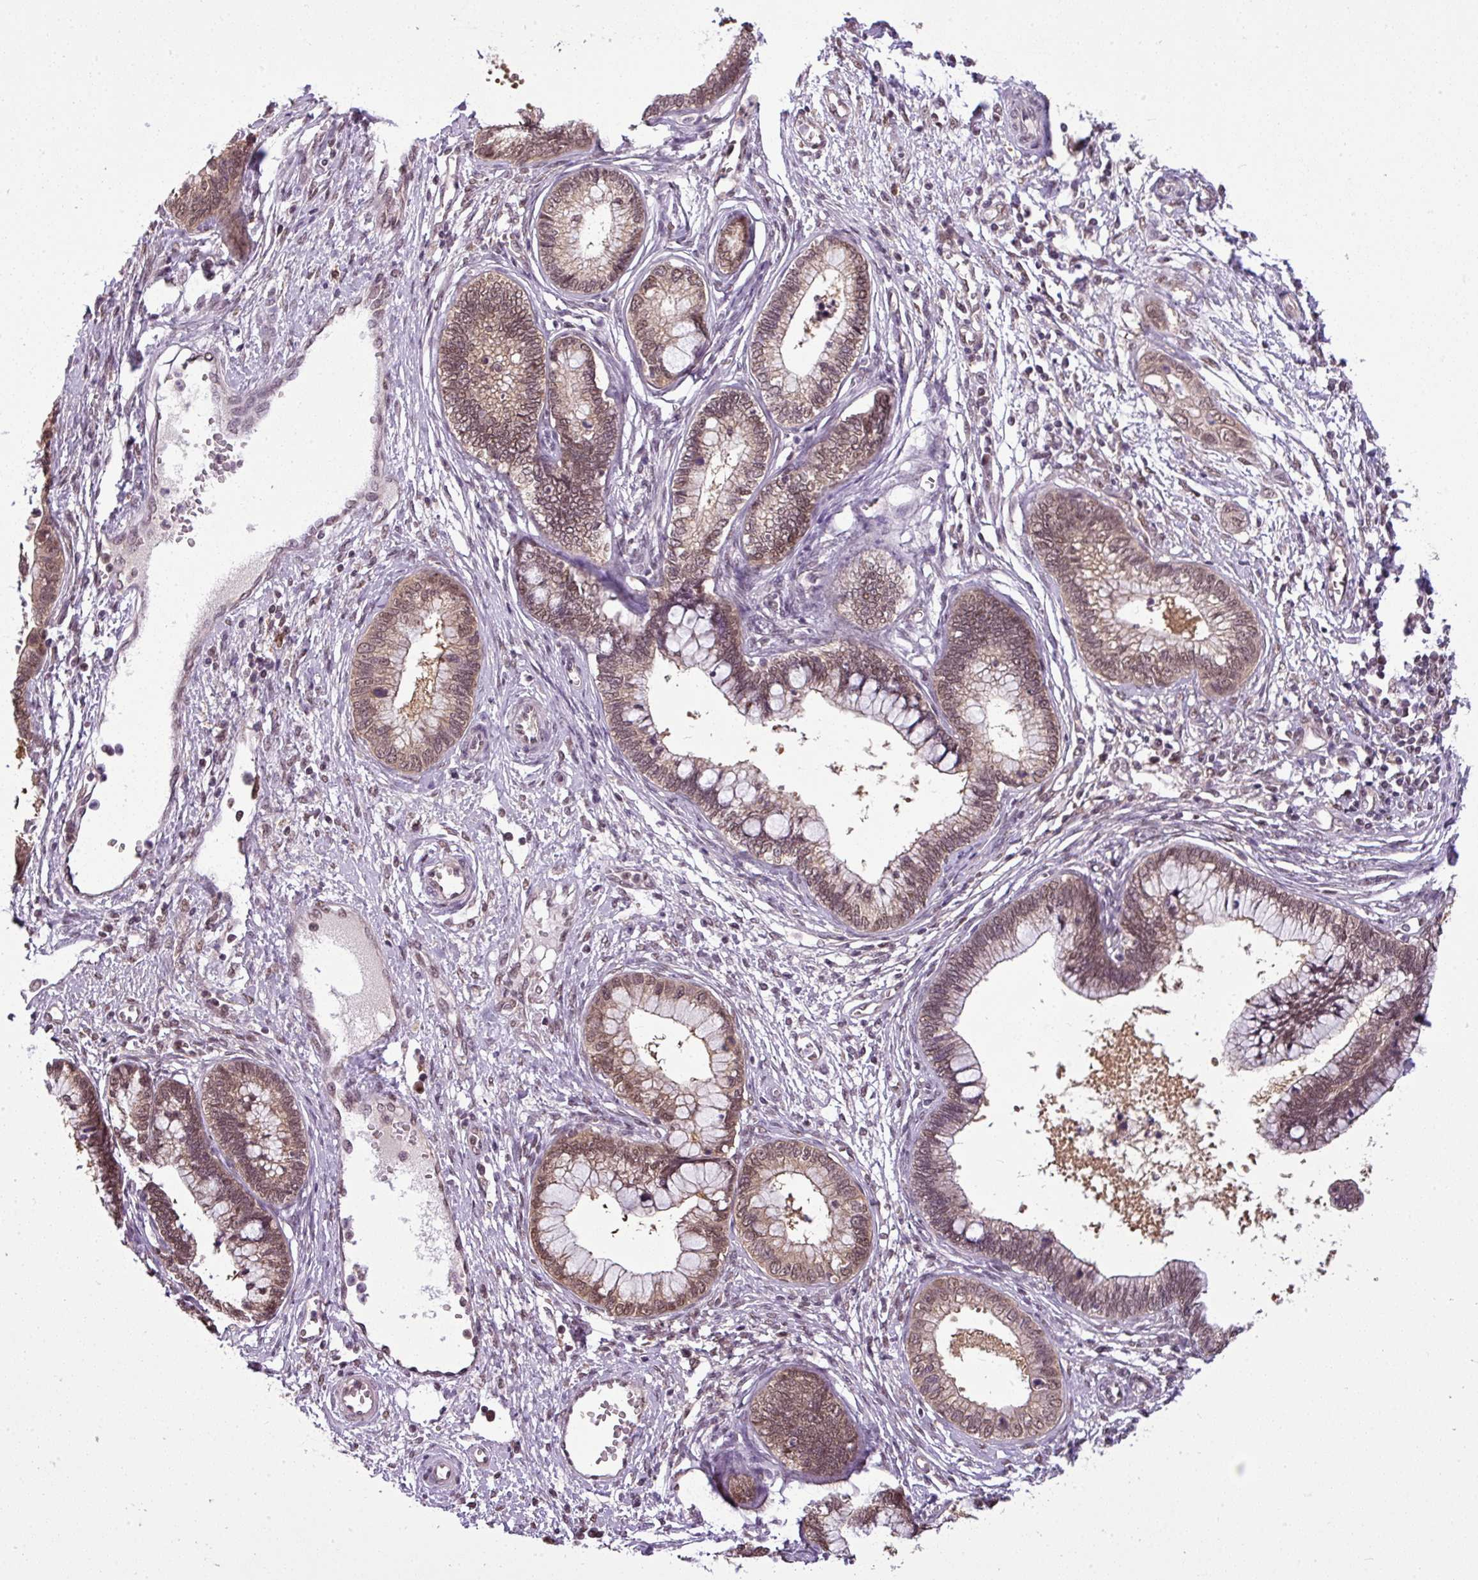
{"staining": {"intensity": "moderate", "quantity": ">75%", "location": "nuclear"}, "tissue": "cervical cancer", "cell_type": "Tumor cells", "image_type": "cancer", "snomed": [{"axis": "morphology", "description": "Adenocarcinoma, NOS"}, {"axis": "topography", "description": "Cervix"}], "caption": "This is an image of immunohistochemistry (IHC) staining of cervical cancer, which shows moderate positivity in the nuclear of tumor cells.", "gene": "MFHAS1", "patient": {"sex": "female", "age": 44}}